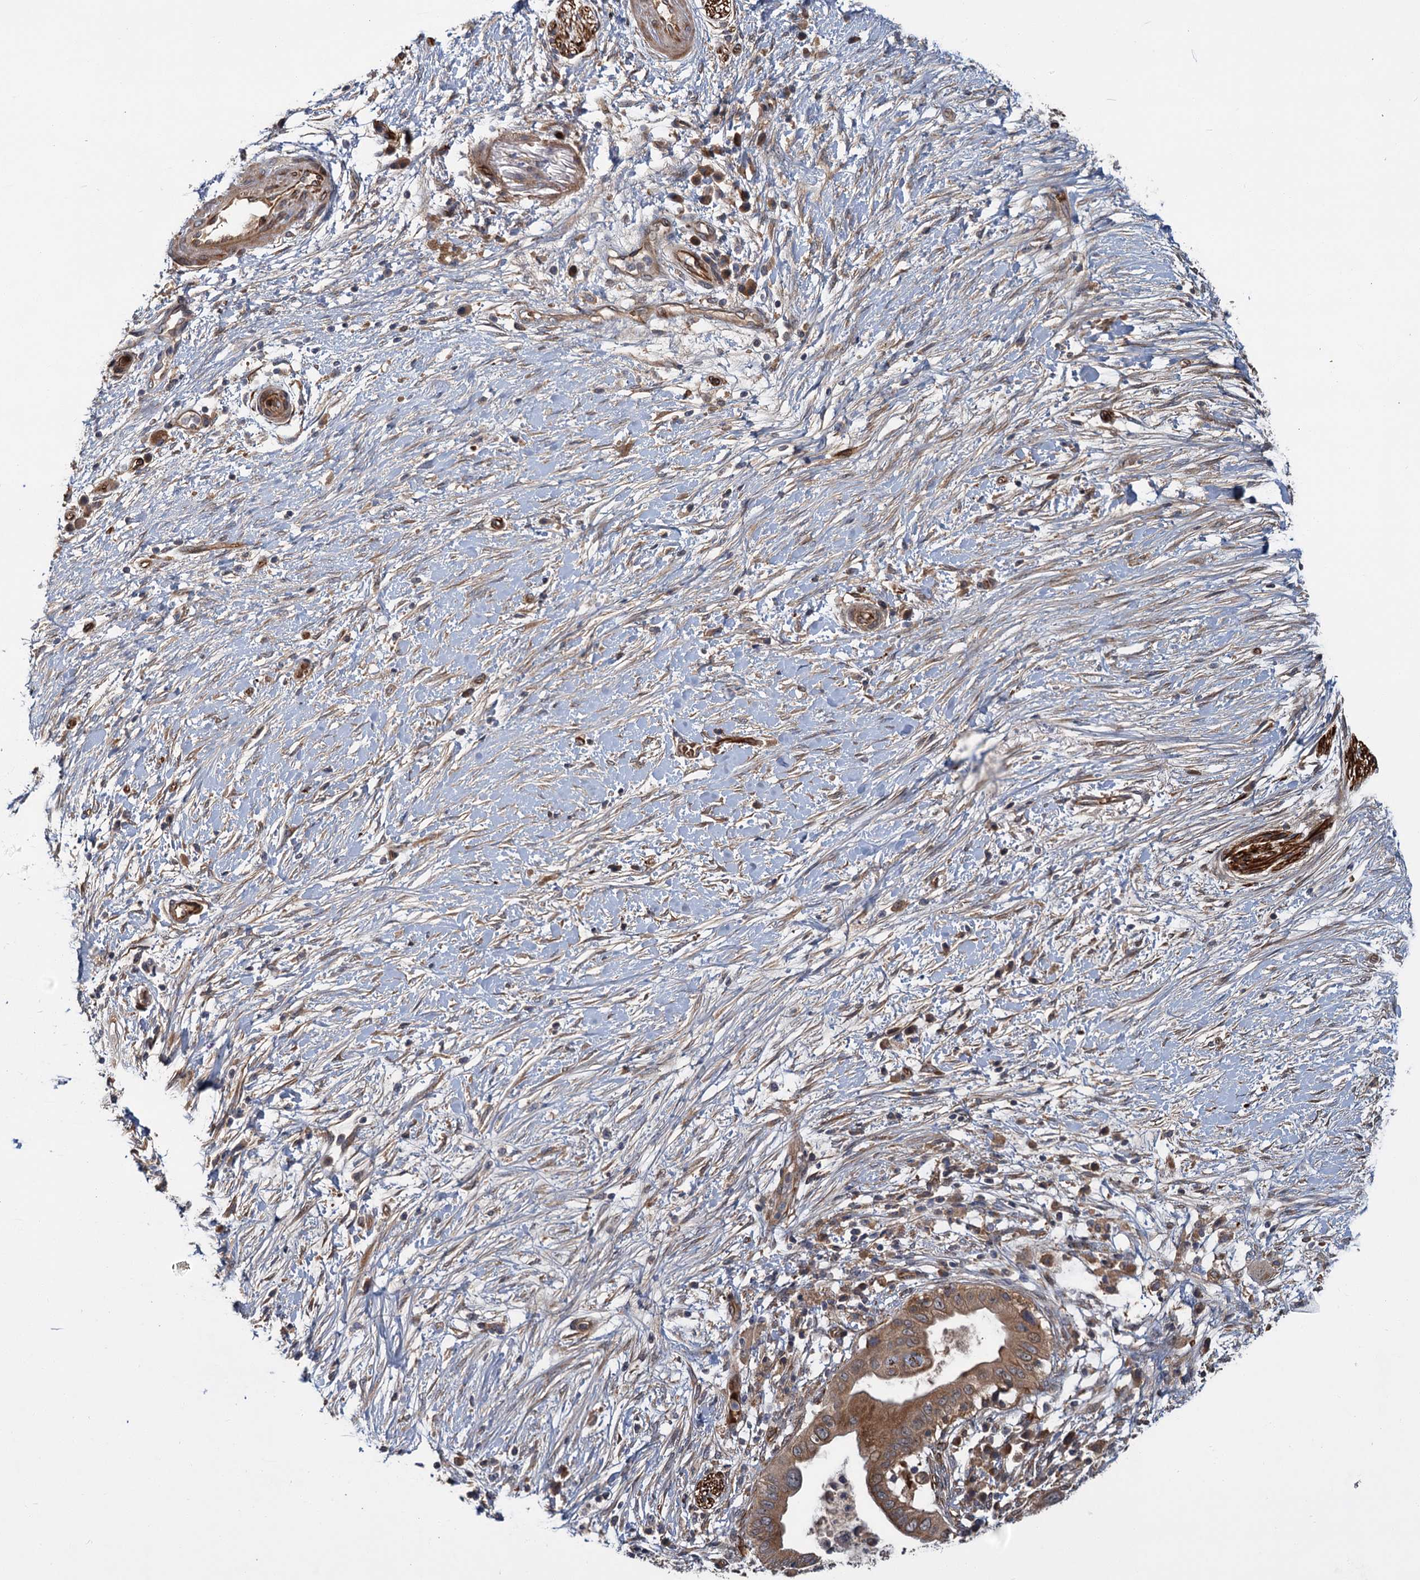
{"staining": {"intensity": "moderate", "quantity": ">75%", "location": "cytoplasmic/membranous"}, "tissue": "pancreatic cancer", "cell_type": "Tumor cells", "image_type": "cancer", "snomed": [{"axis": "morphology", "description": "Adenocarcinoma, NOS"}, {"axis": "topography", "description": "Pancreas"}], "caption": "Brown immunohistochemical staining in human adenocarcinoma (pancreatic) displays moderate cytoplasmic/membranous staining in about >75% of tumor cells.", "gene": "PKN2", "patient": {"sex": "male", "age": 68}}